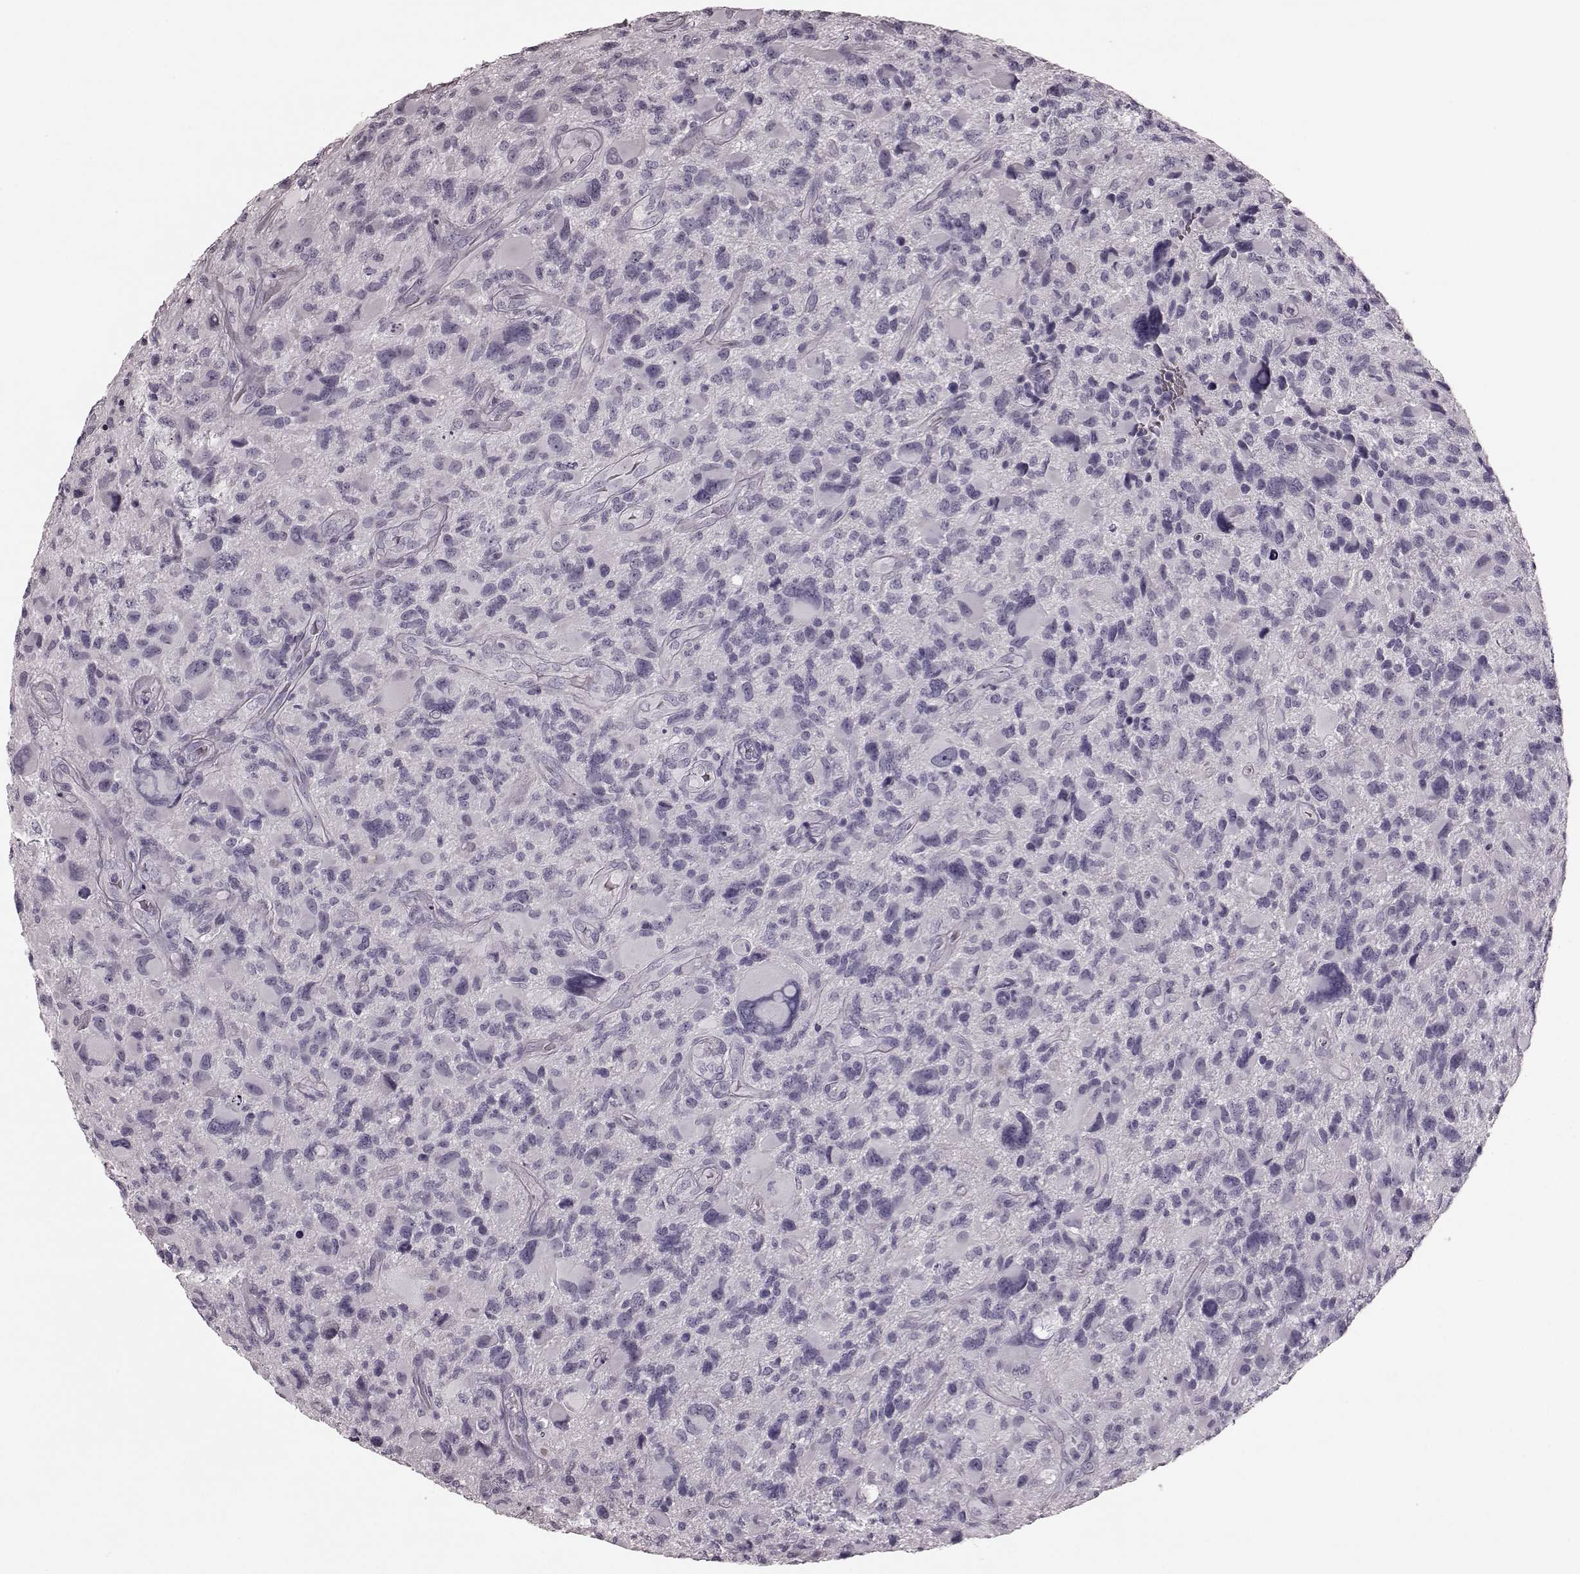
{"staining": {"intensity": "negative", "quantity": "none", "location": "none"}, "tissue": "glioma", "cell_type": "Tumor cells", "image_type": "cancer", "snomed": [{"axis": "morphology", "description": "Glioma, malignant, NOS"}, {"axis": "morphology", "description": "Glioma, malignant, High grade"}, {"axis": "topography", "description": "Brain"}], "caption": "This is an immunohistochemistry (IHC) micrograph of human malignant high-grade glioma. There is no staining in tumor cells.", "gene": "TRPM1", "patient": {"sex": "female", "age": 71}}